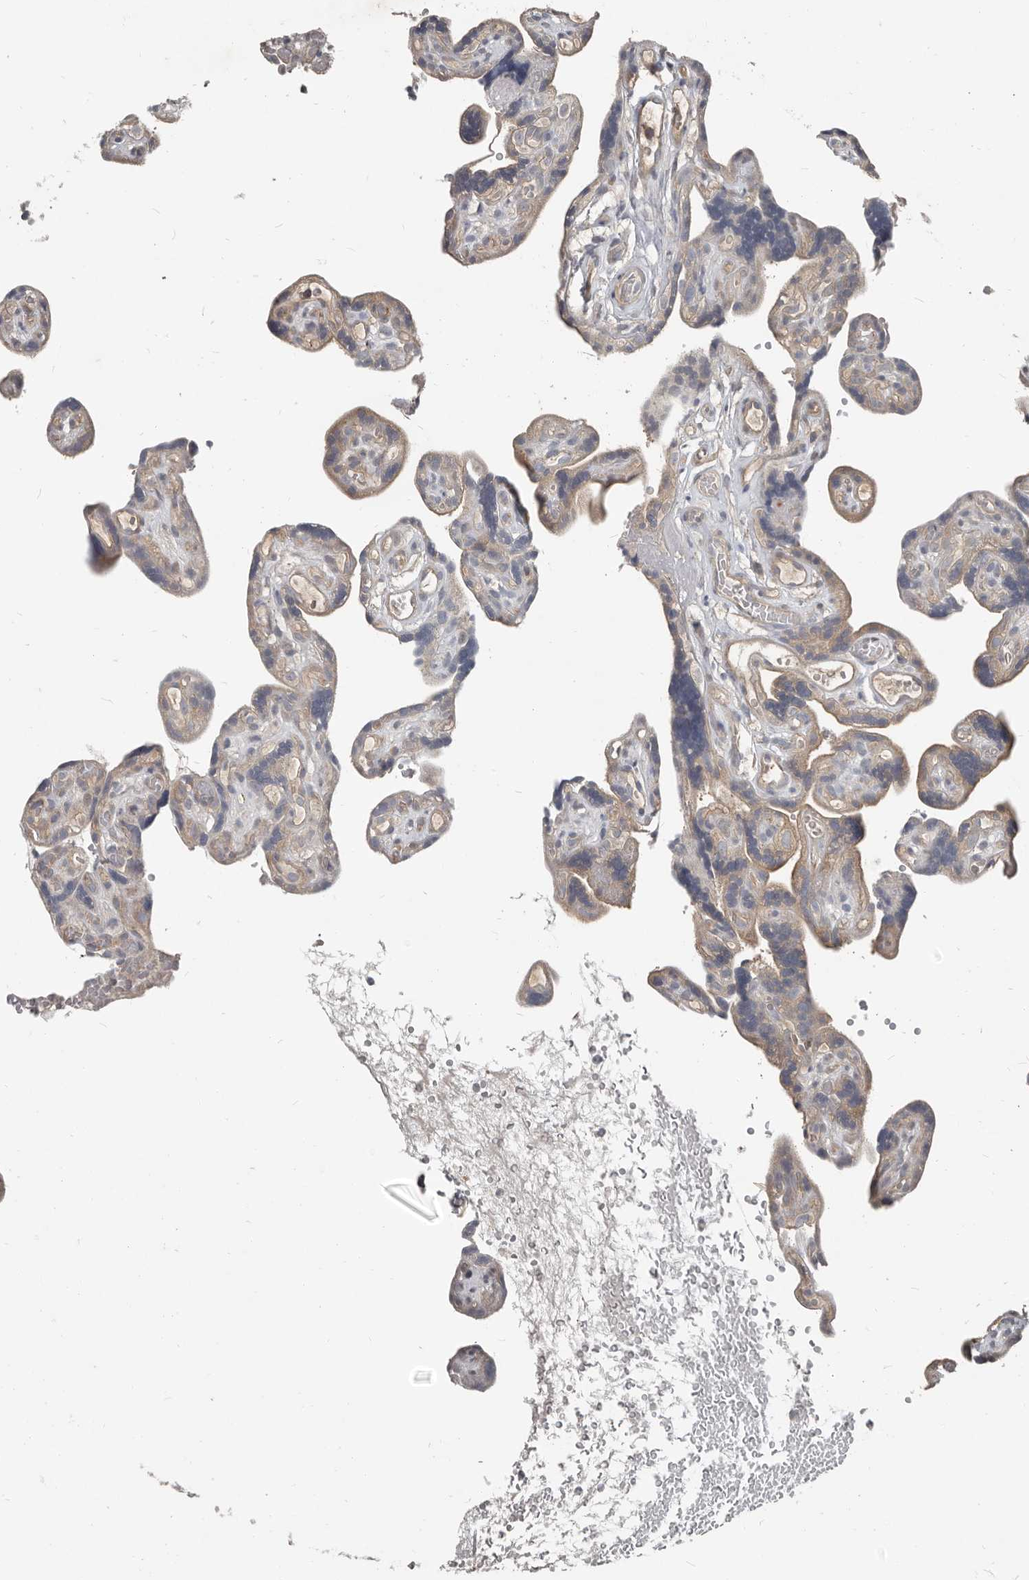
{"staining": {"intensity": "moderate", "quantity": ">75%", "location": "cytoplasmic/membranous"}, "tissue": "placenta", "cell_type": "Decidual cells", "image_type": "normal", "snomed": [{"axis": "morphology", "description": "Normal tissue, NOS"}, {"axis": "topography", "description": "Placenta"}], "caption": "Placenta stained with a brown dye demonstrates moderate cytoplasmic/membranous positive staining in approximately >75% of decidual cells.", "gene": "AKNAD1", "patient": {"sex": "female", "age": 30}}